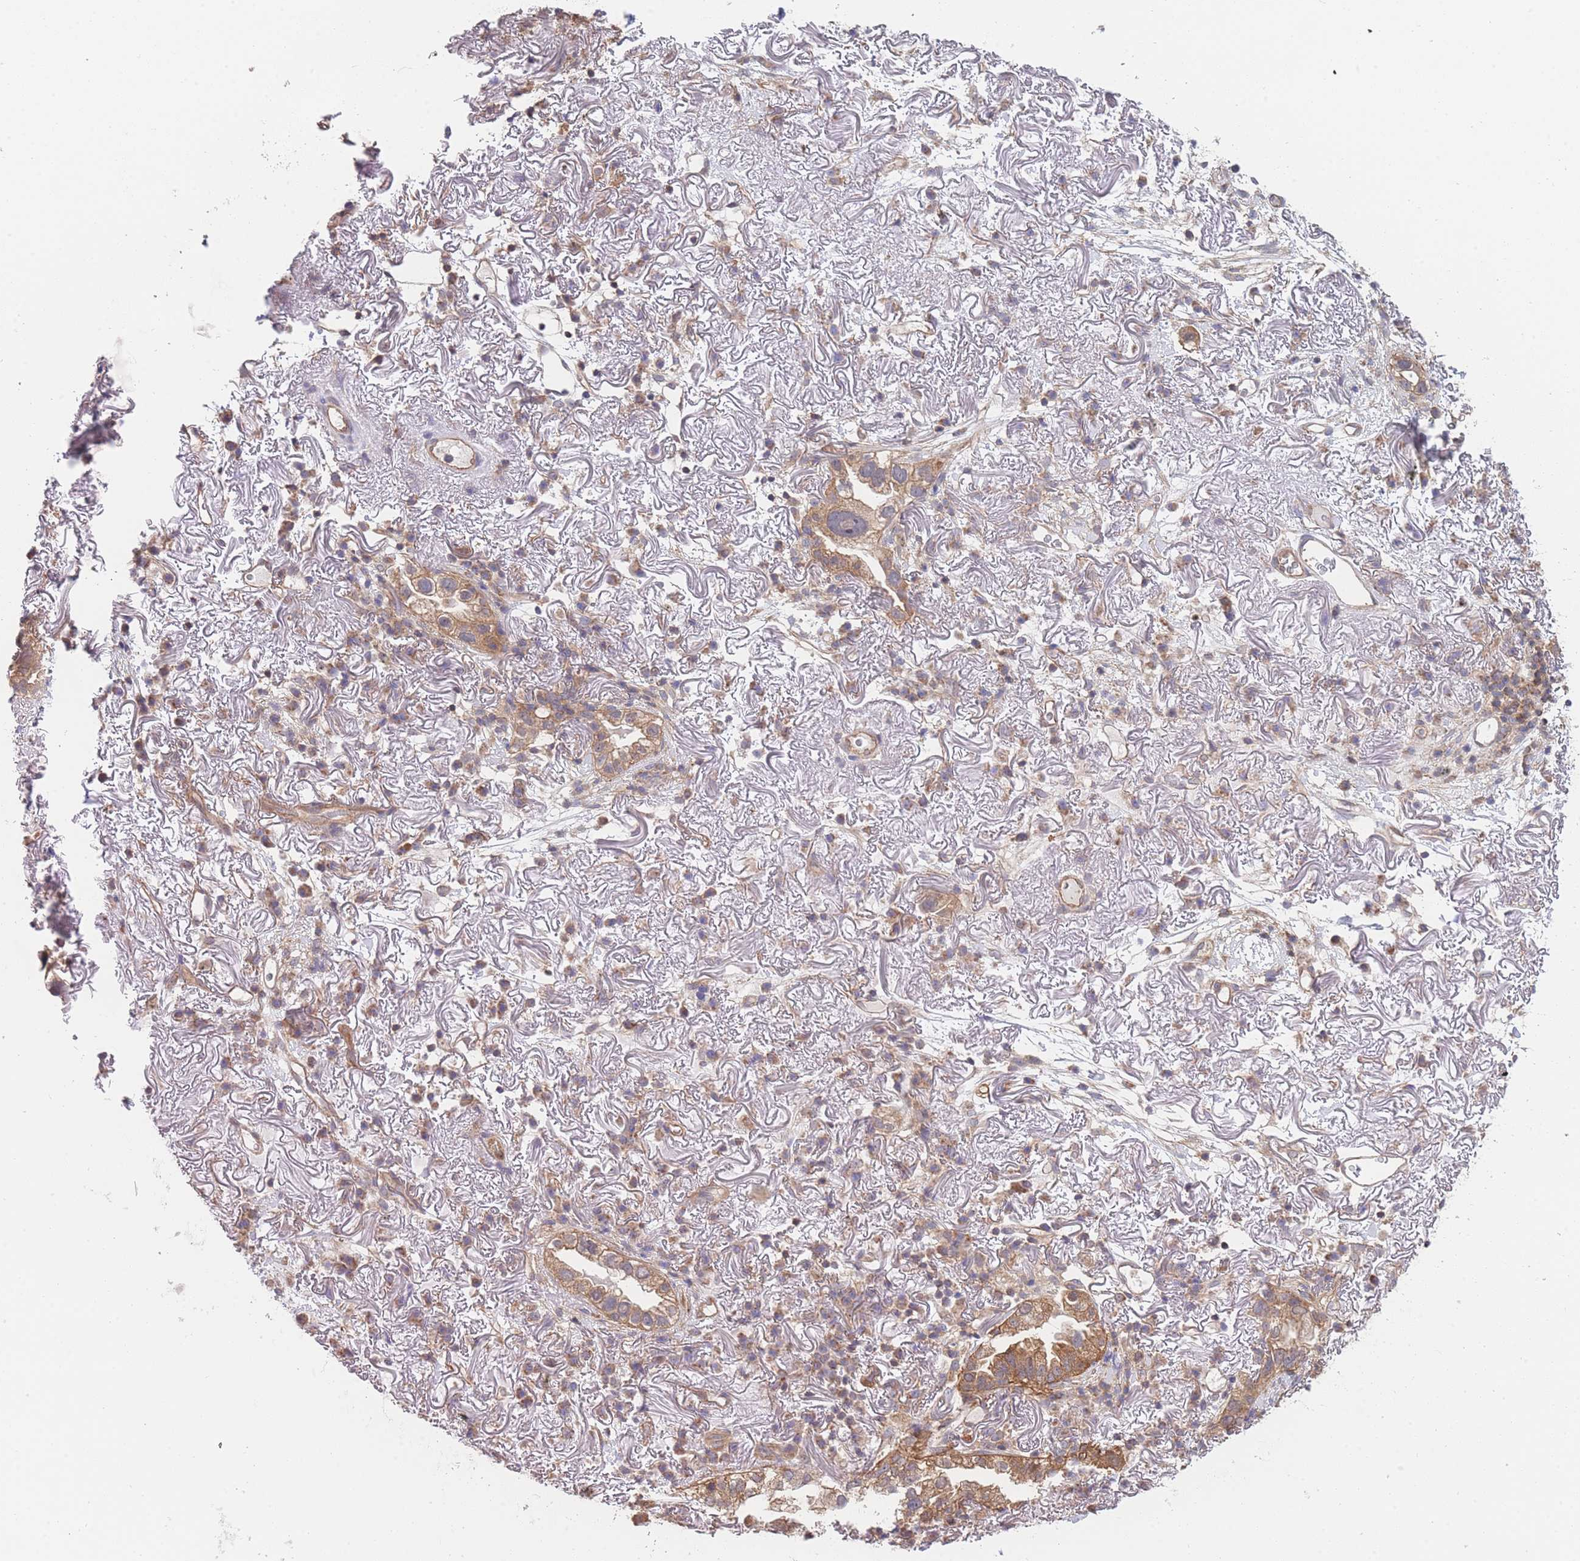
{"staining": {"intensity": "moderate", "quantity": ">75%", "location": "cytoplasmic/membranous"}, "tissue": "lung cancer", "cell_type": "Tumor cells", "image_type": "cancer", "snomed": [{"axis": "morphology", "description": "Adenocarcinoma, NOS"}, {"axis": "topography", "description": "Lung"}], "caption": "Immunohistochemistry image of neoplastic tissue: human lung cancer (adenocarcinoma) stained using immunohistochemistry displays medium levels of moderate protein expression localized specifically in the cytoplasmic/membranous of tumor cells, appearing as a cytoplasmic/membranous brown color.", "gene": "MRPS18B", "patient": {"sex": "female", "age": 69}}